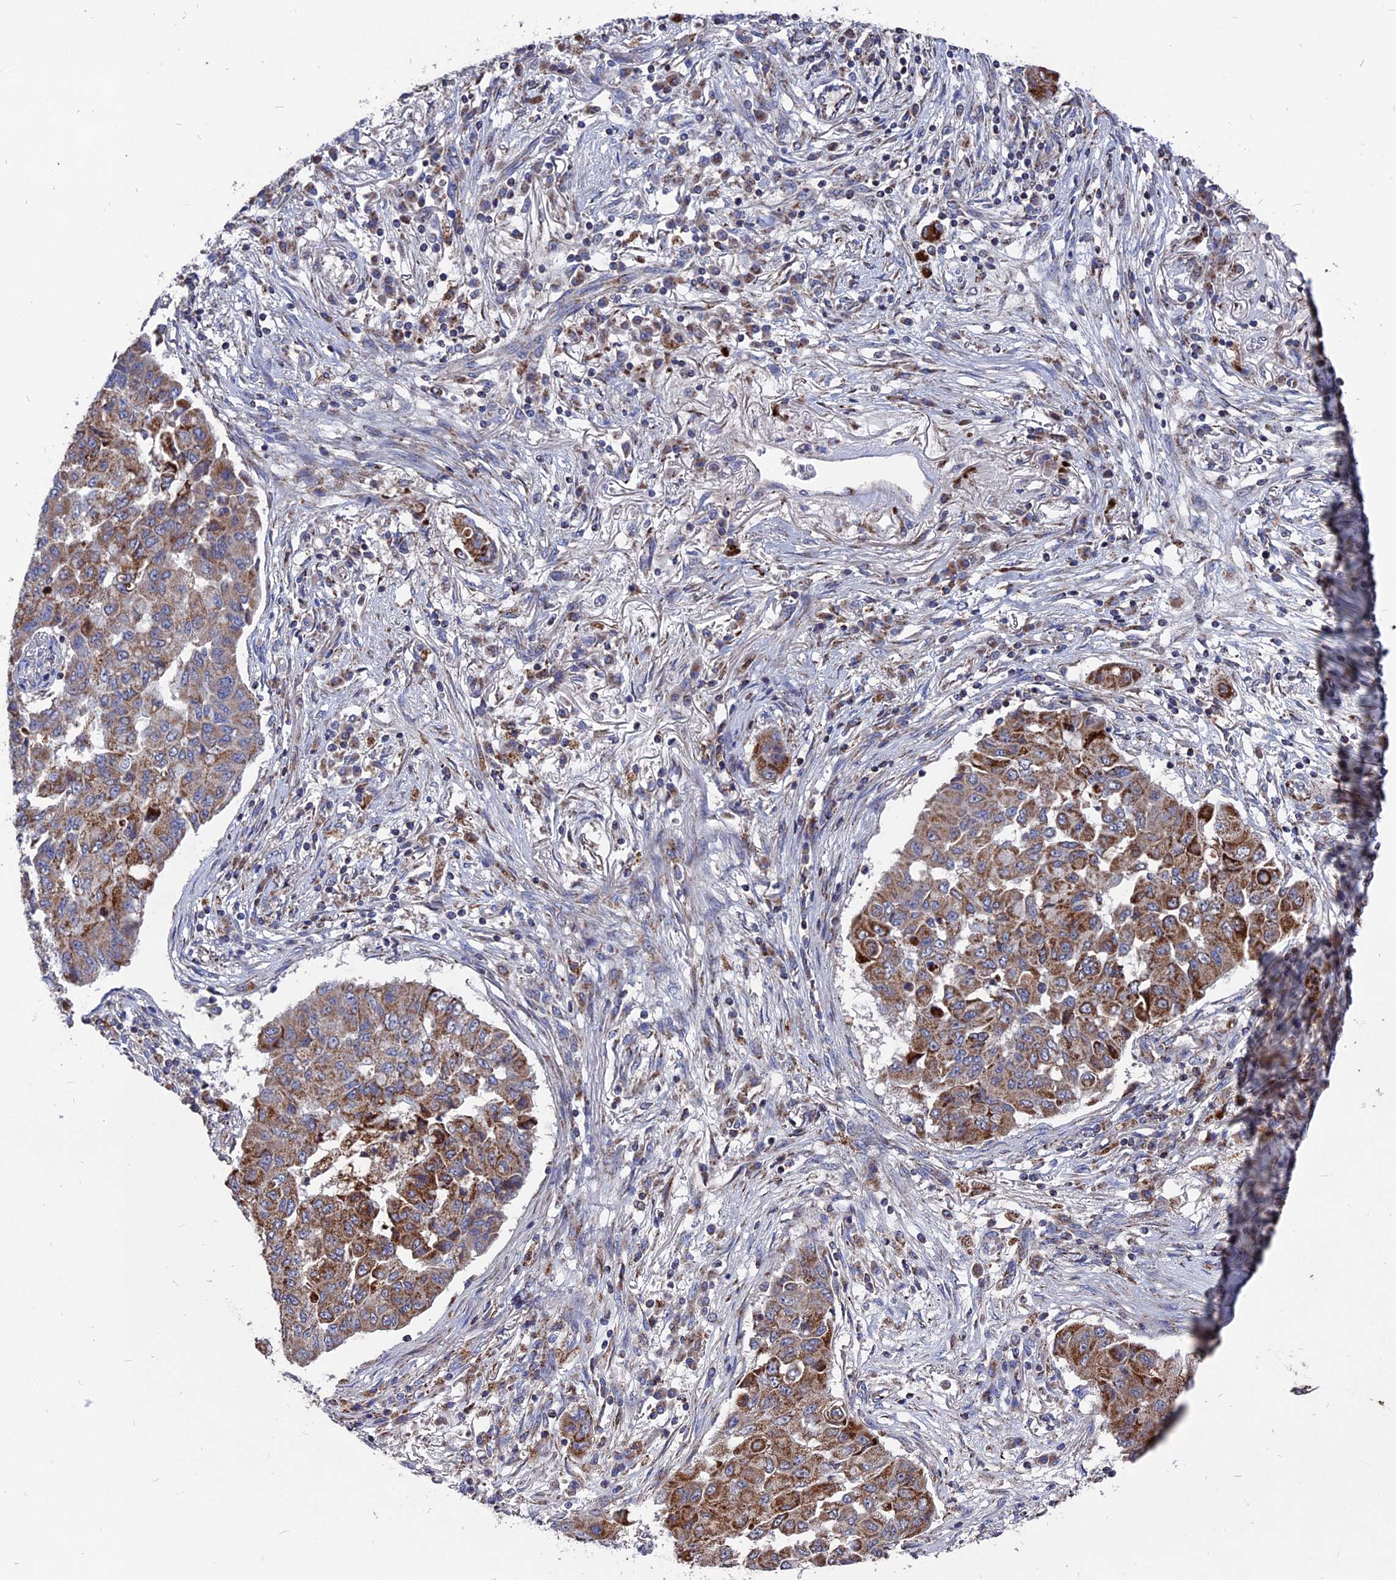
{"staining": {"intensity": "moderate", "quantity": ">75%", "location": "cytoplasmic/membranous"}, "tissue": "lung cancer", "cell_type": "Tumor cells", "image_type": "cancer", "snomed": [{"axis": "morphology", "description": "Squamous cell carcinoma, NOS"}, {"axis": "topography", "description": "Lung"}], "caption": "Protein analysis of squamous cell carcinoma (lung) tissue demonstrates moderate cytoplasmic/membranous expression in approximately >75% of tumor cells.", "gene": "TGFA", "patient": {"sex": "male", "age": 74}}